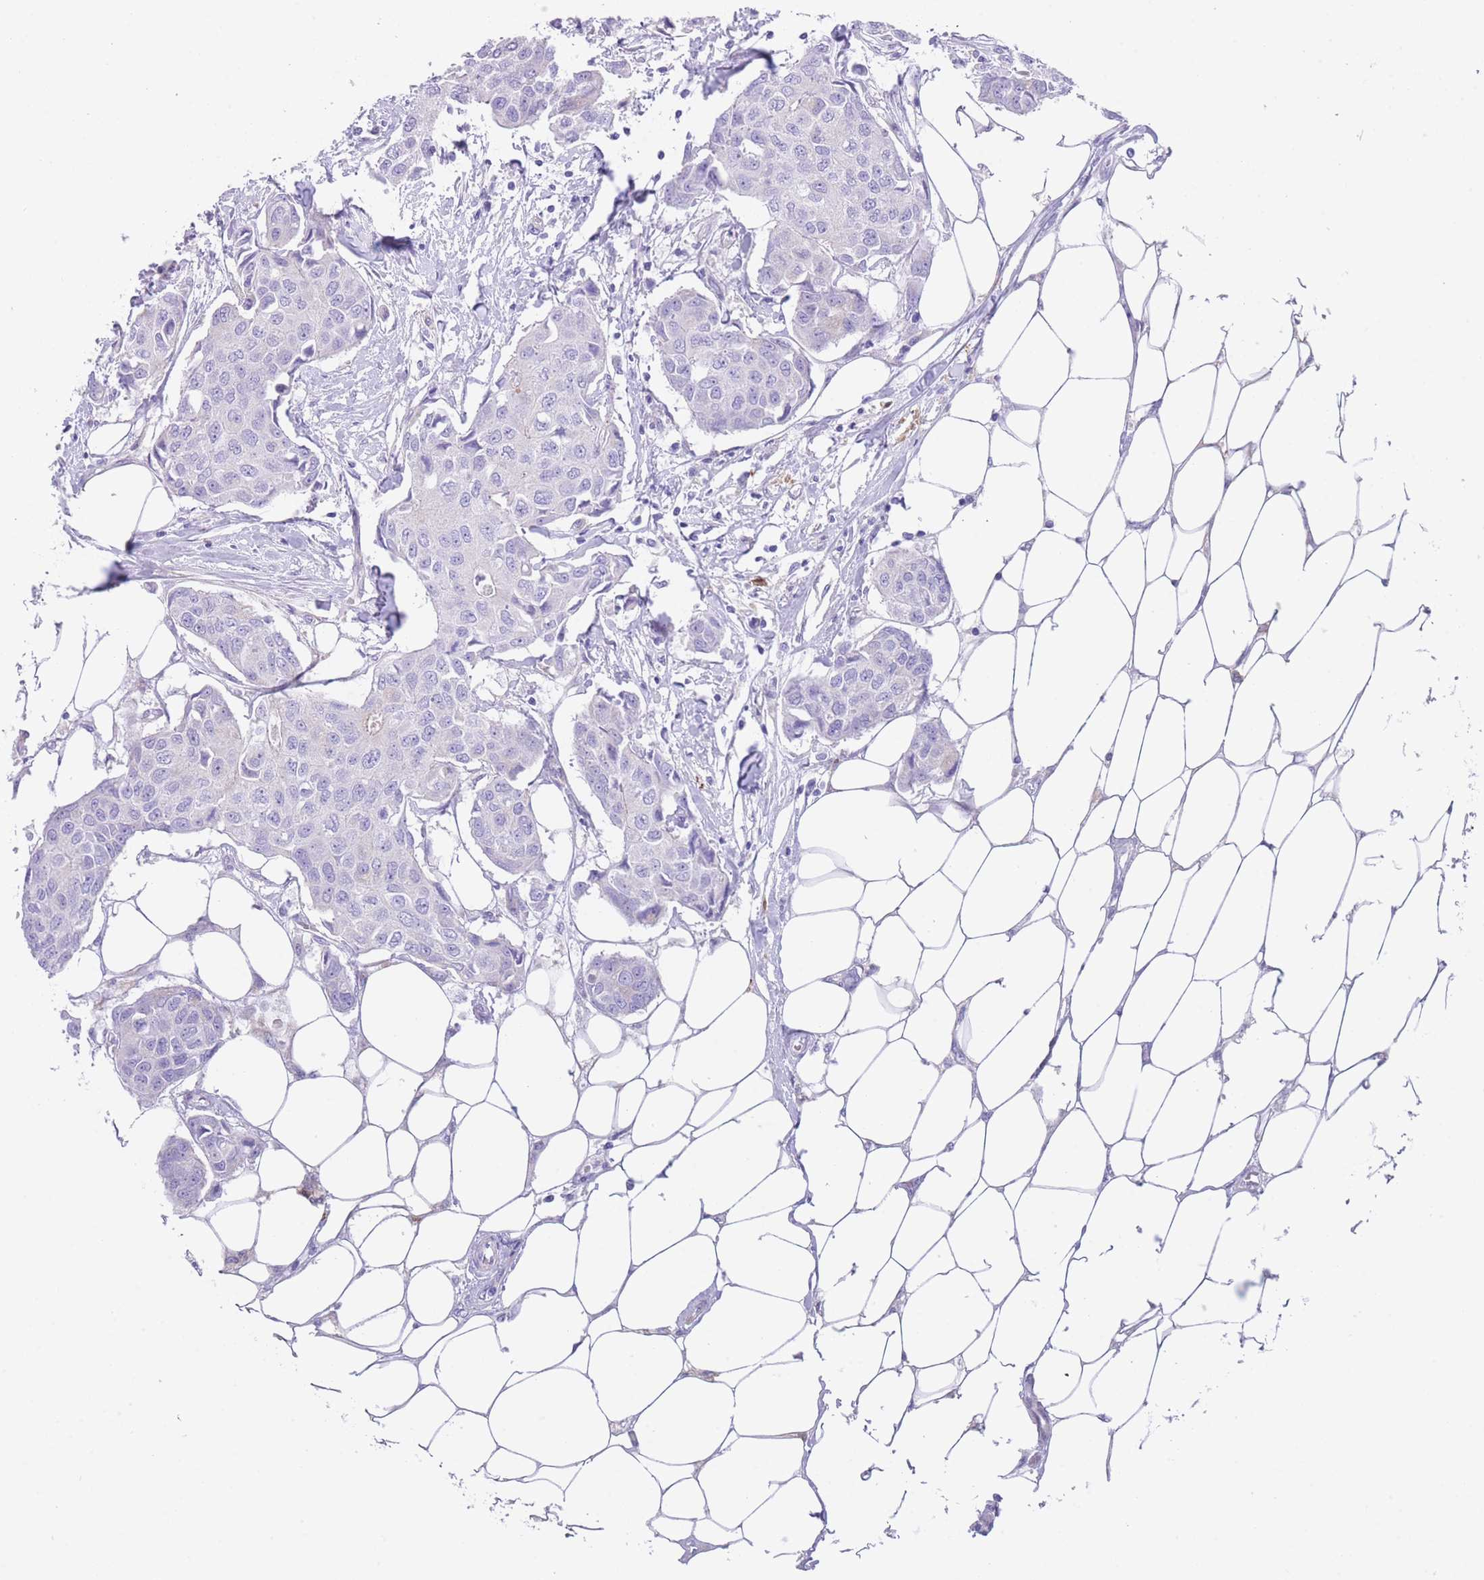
{"staining": {"intensity": "negative", "quantity": "none", "location": "none"}, "tissue": "breast cancer", "cell_type": "Tumor cells", "image_type": "cancer", "snomed": [{"axis": "morphology", "description": "Duct carcinoma"}, {"axis": "topography", "description": "Breast"}, {"axis": "topography", "description": "Lymph node"}], "caption": "High magnification brightfield microscopy of breast cancer stained with DAB (3,3'-diaminobenzidine) (brown) and counterstained with hematoxylin (blue): tumor cells show no significant expression.", "gene": "QTRT1", "patient": {"sex": "female", "age": 80}}